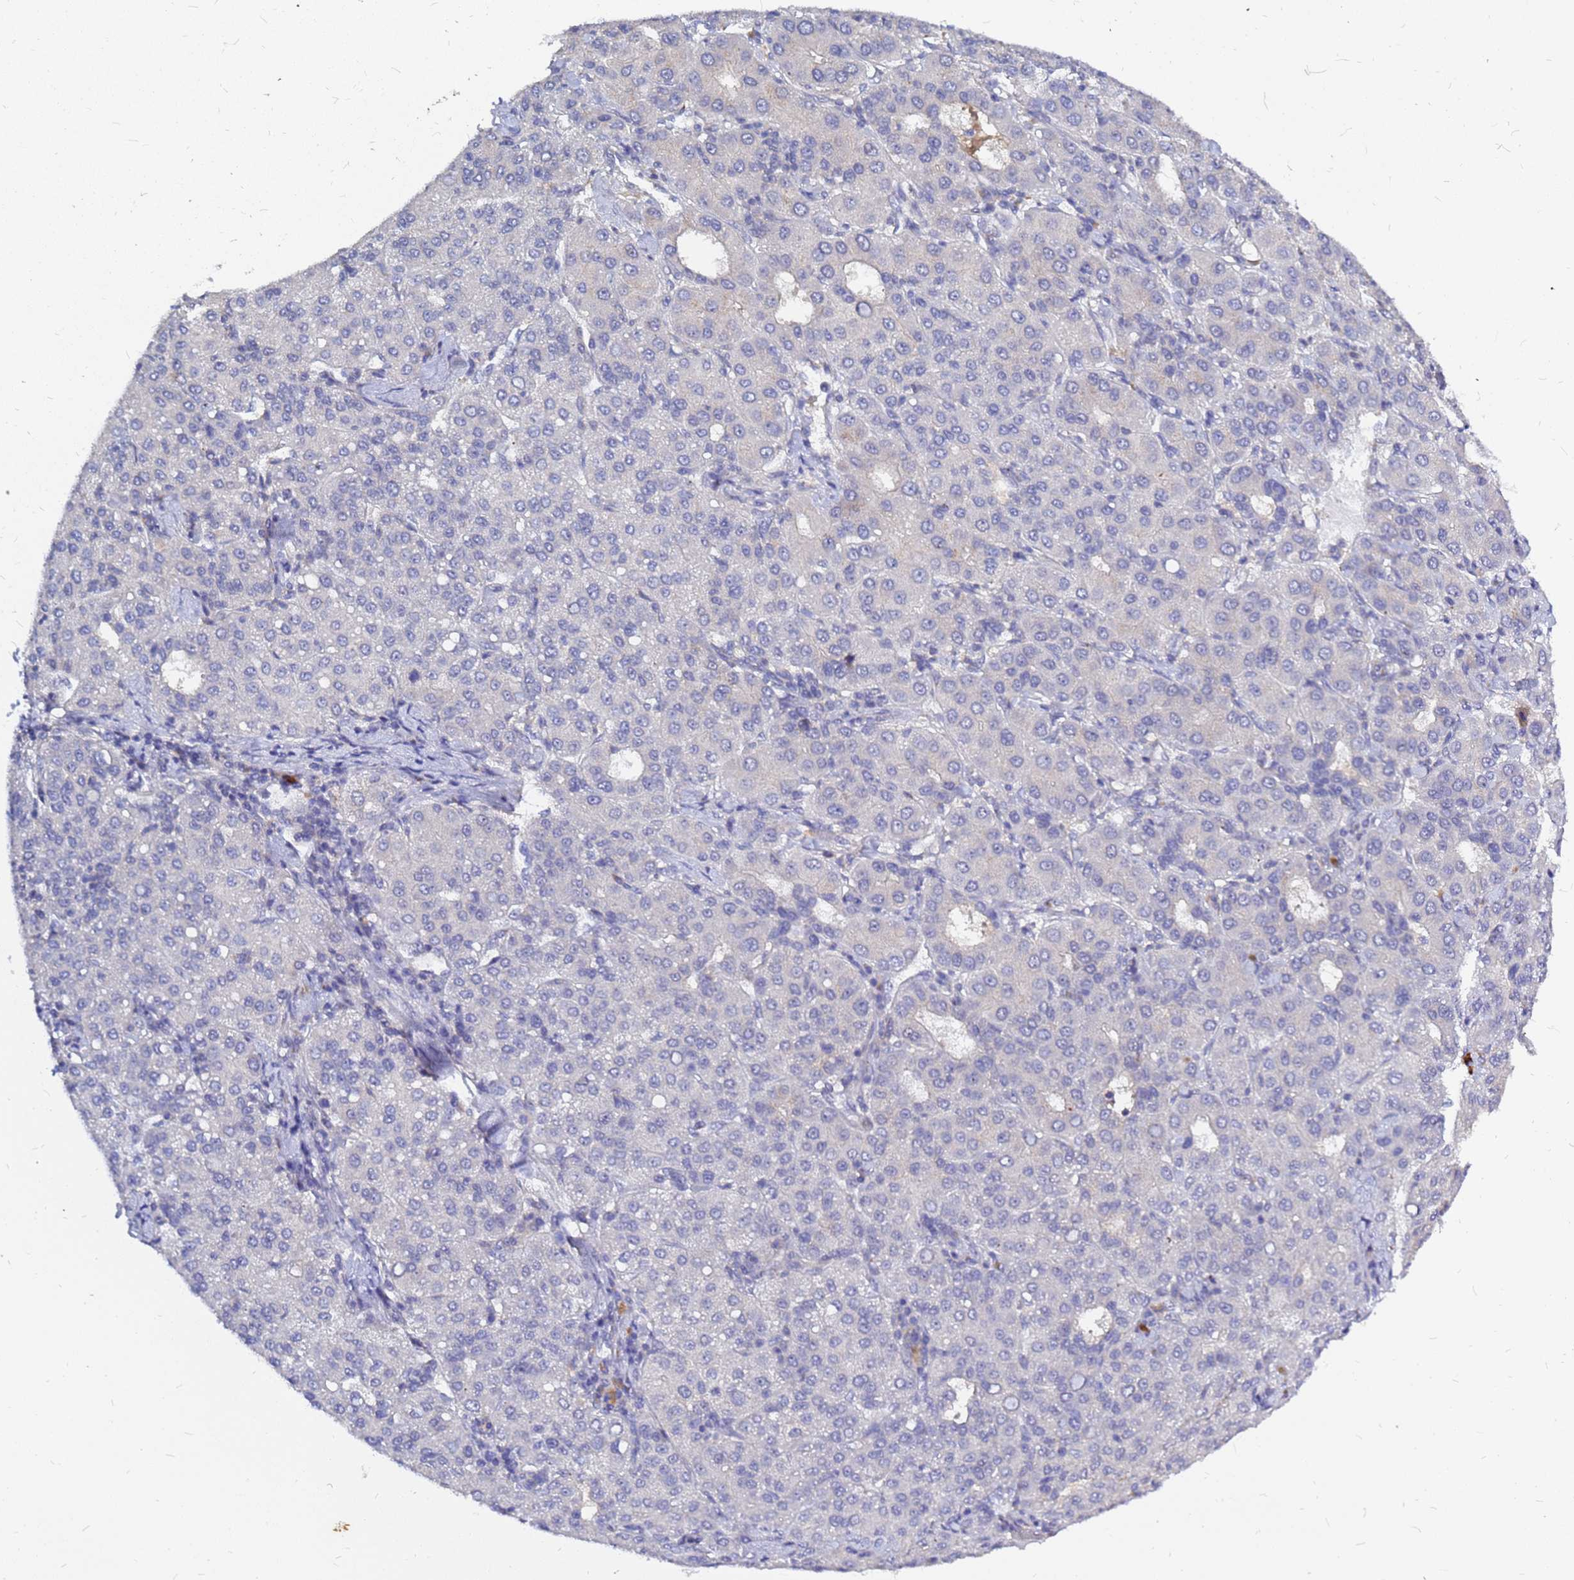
{"staining": {"intensity": "negative", "quantity": "none", "location": "none"}, "tissue": "liver cancer", "cell_type": "Tumor cells", "image_type": "cancer", "snomed": [{"axis": "morphology", "description": "Carcinoma, Hepatocellular, NOS"}, {"axis": "topography", "description": "Liver"}], "caption": "Immunohistochemistry photomicrograph of neoplastic tissue: liver hepatocellular carcinoma stained with DAB reveals no significant protein staining in tumor cells.", "gene": "SRGAP3", "patient": {"sex": "male", "age": 65}}